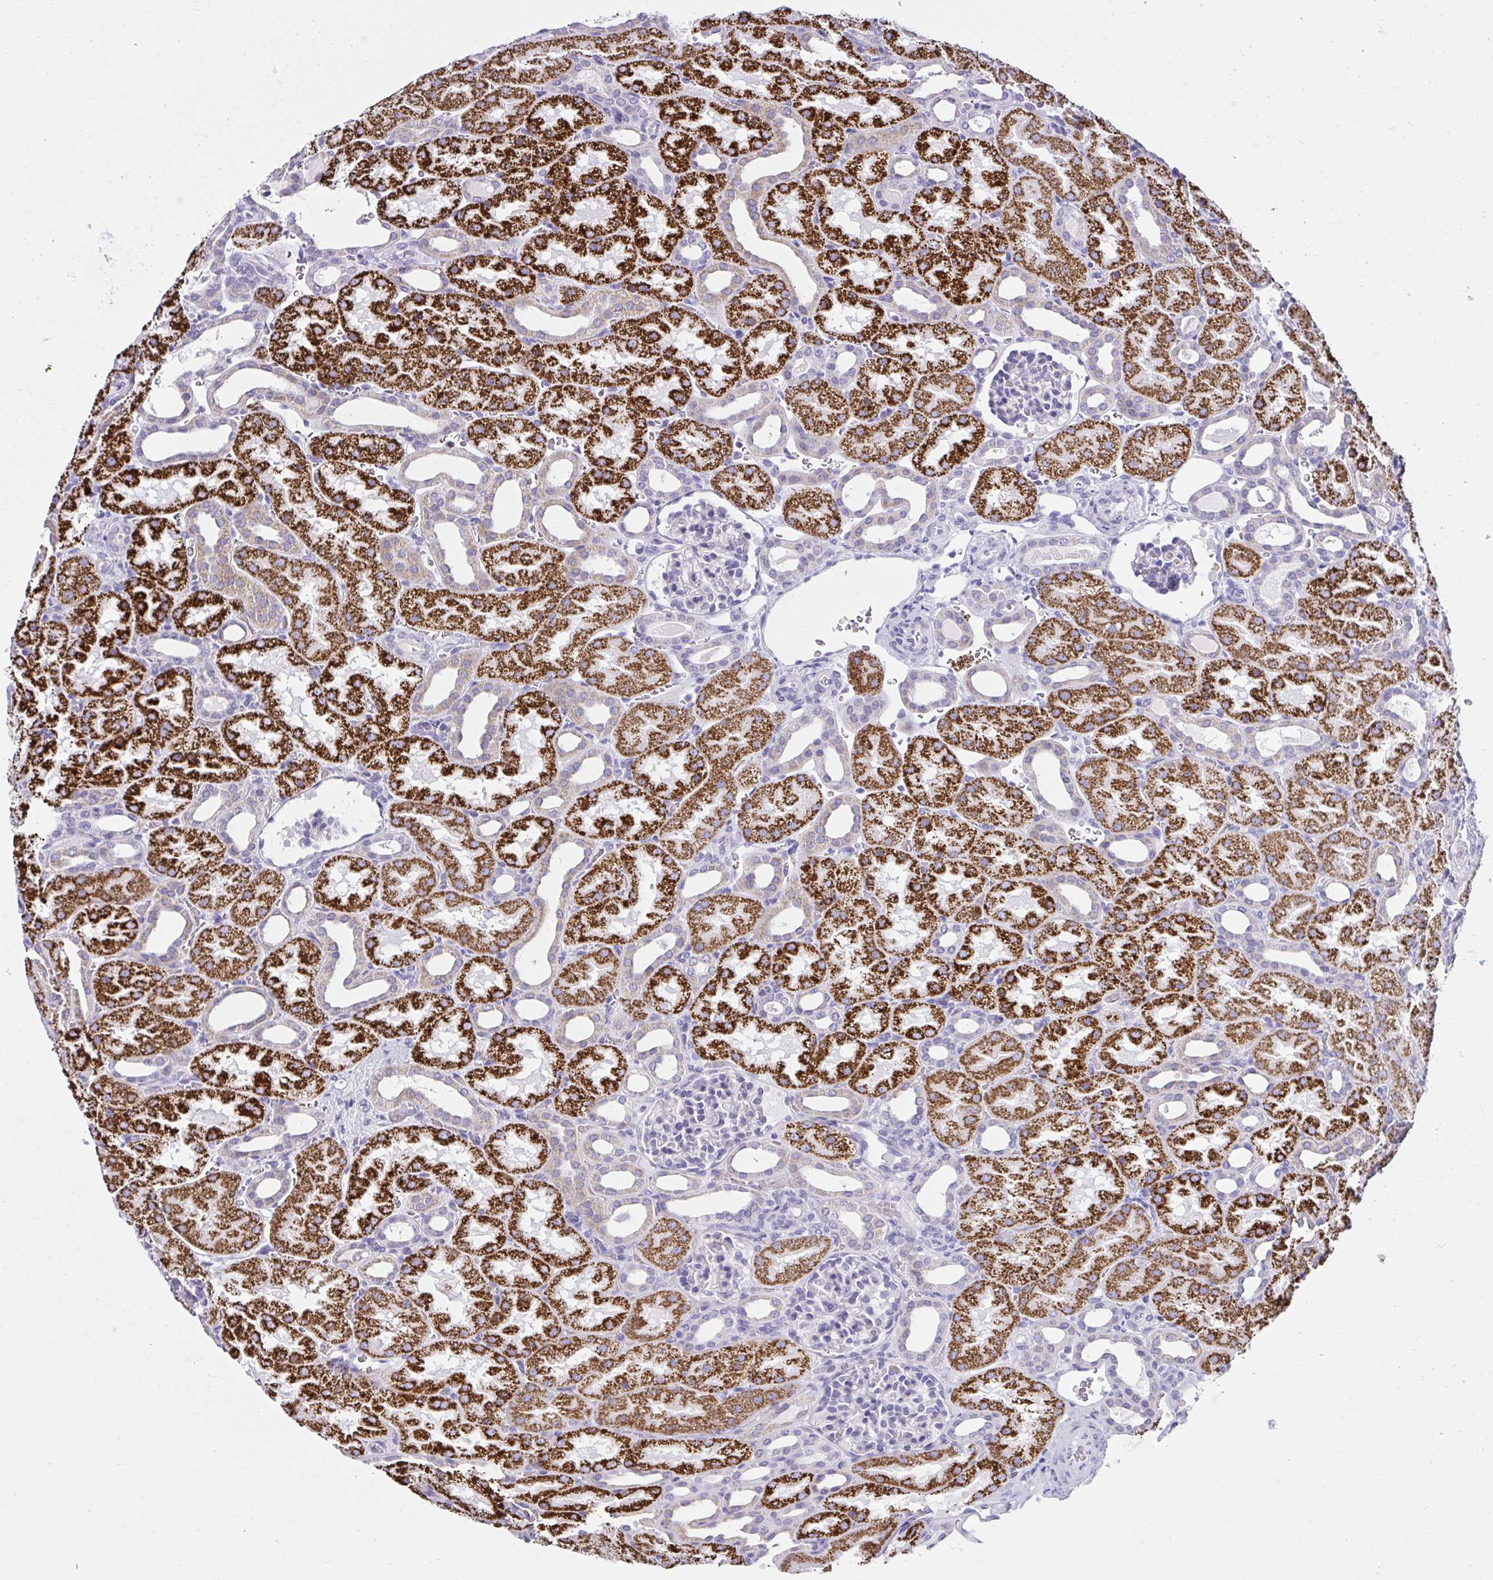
{"staining": {"intensity": "negative", "quantity": "none", "location": "none"}, "tissue": "kidney", "cell_type": "Cells in glomeruli", "image_type": "normal", "snomed": [{"axis": "morphology", "description": "Normal tissue, NOS"}, {"axis": "topography", "description": "Kidney"}], "caption": "This is a micrograph of immunohistochemistry (IHC) staining of unremarkable kidney, which shows no positivity in cells in glomeruli.", "gene": "RNF183", "patient": {"sex": "male", "age": 2}}